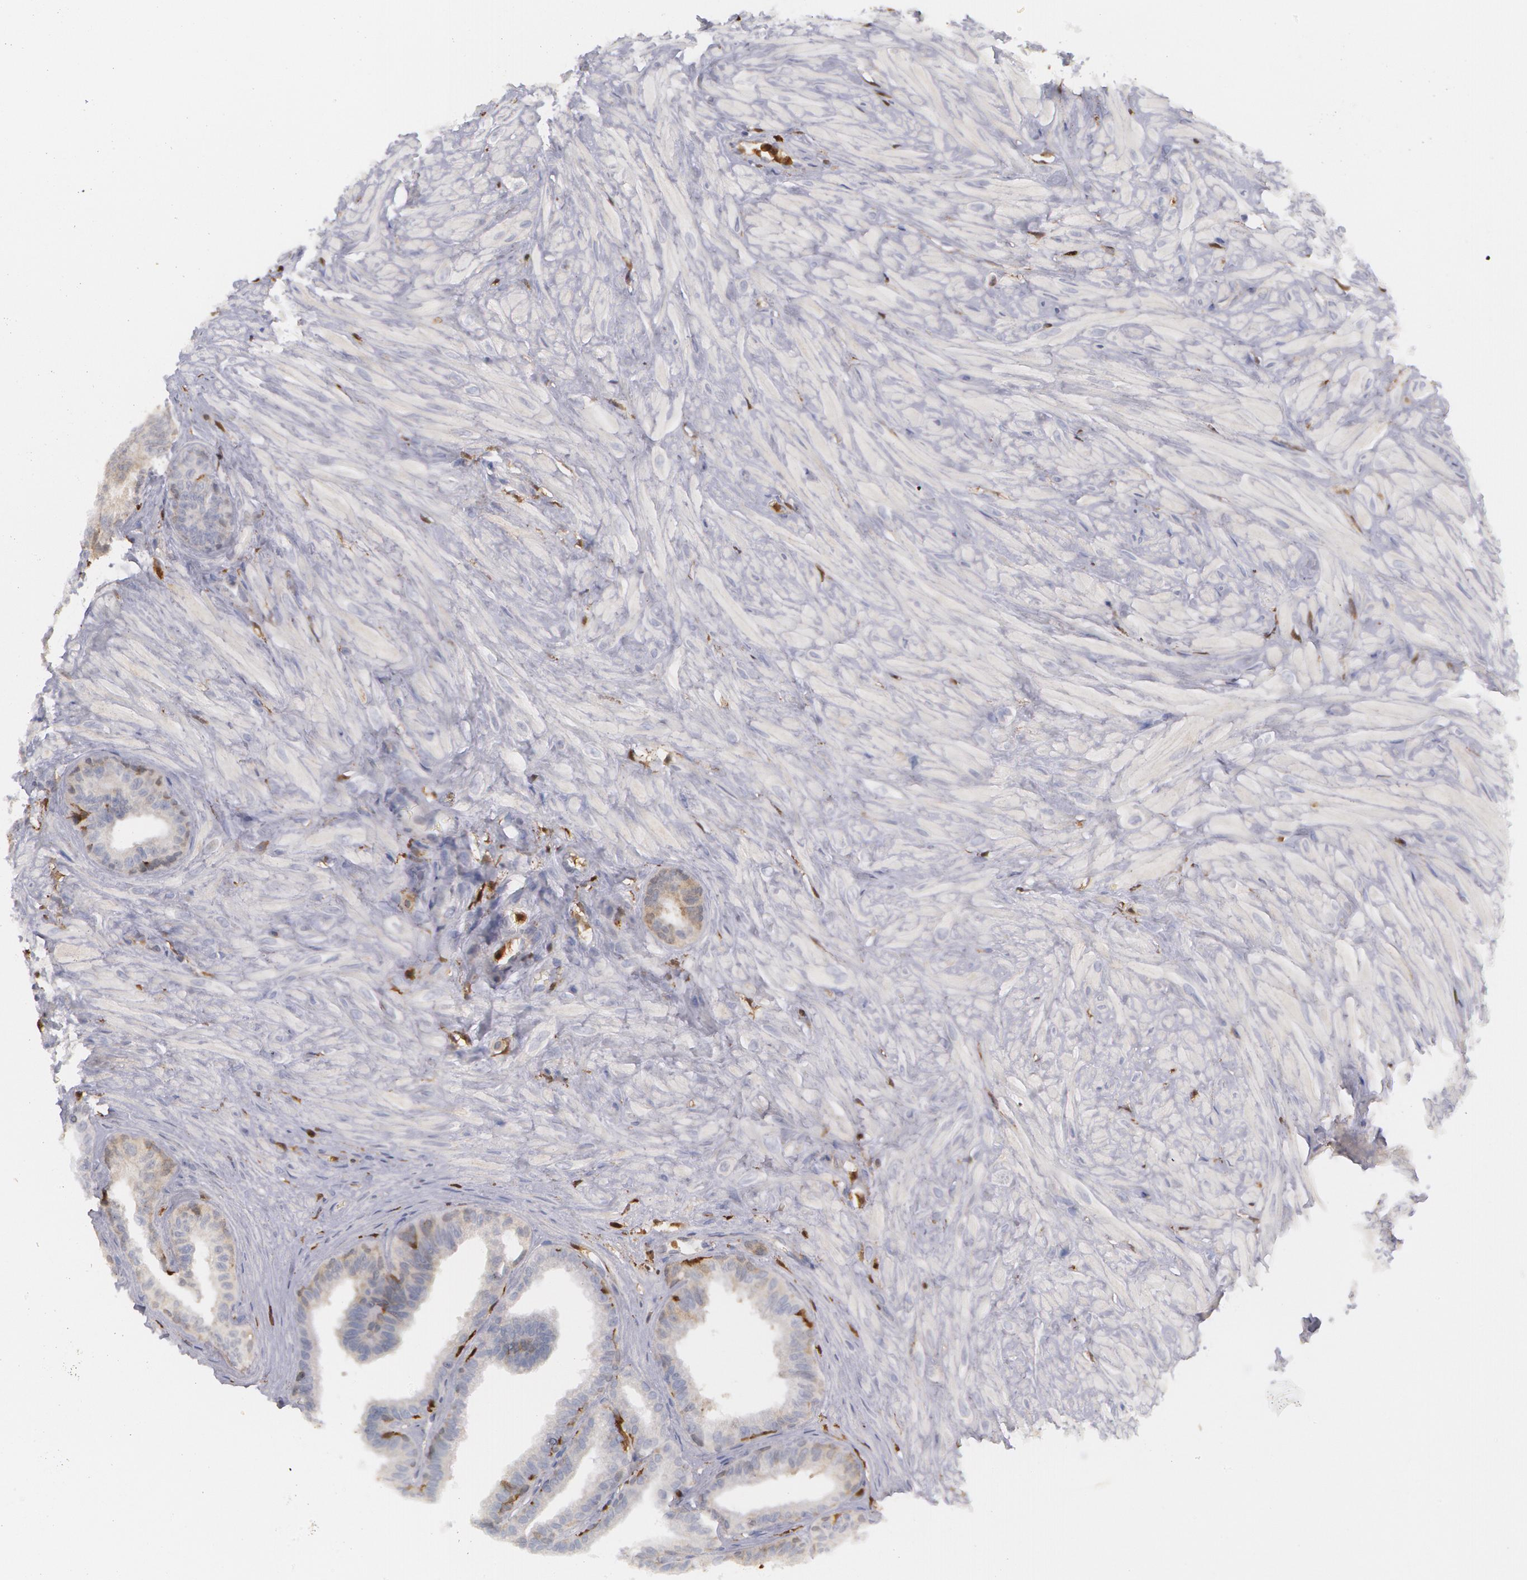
{"staining": {"intensity": "weak", "quantity": "25%-75%", "location": "cytoplasmic/membranous"}, "tissue": "seminal vesicle", "cell_type": "Glandular cells", "image_type": "normal", "snomed": [{"axis": "morphology", "description": "Normal tissue, NOS"}, {"axis": "topography", "description": "Seminal veicle"}], "caption": "Immunohistochemical staining of benign seminal vesicle demonstrates weak cytoplasmic/membranous protein staining in about 25%-75% of glandular cells.", "gene": "SYK", "patient": {"sex": "male", "age": 26}}